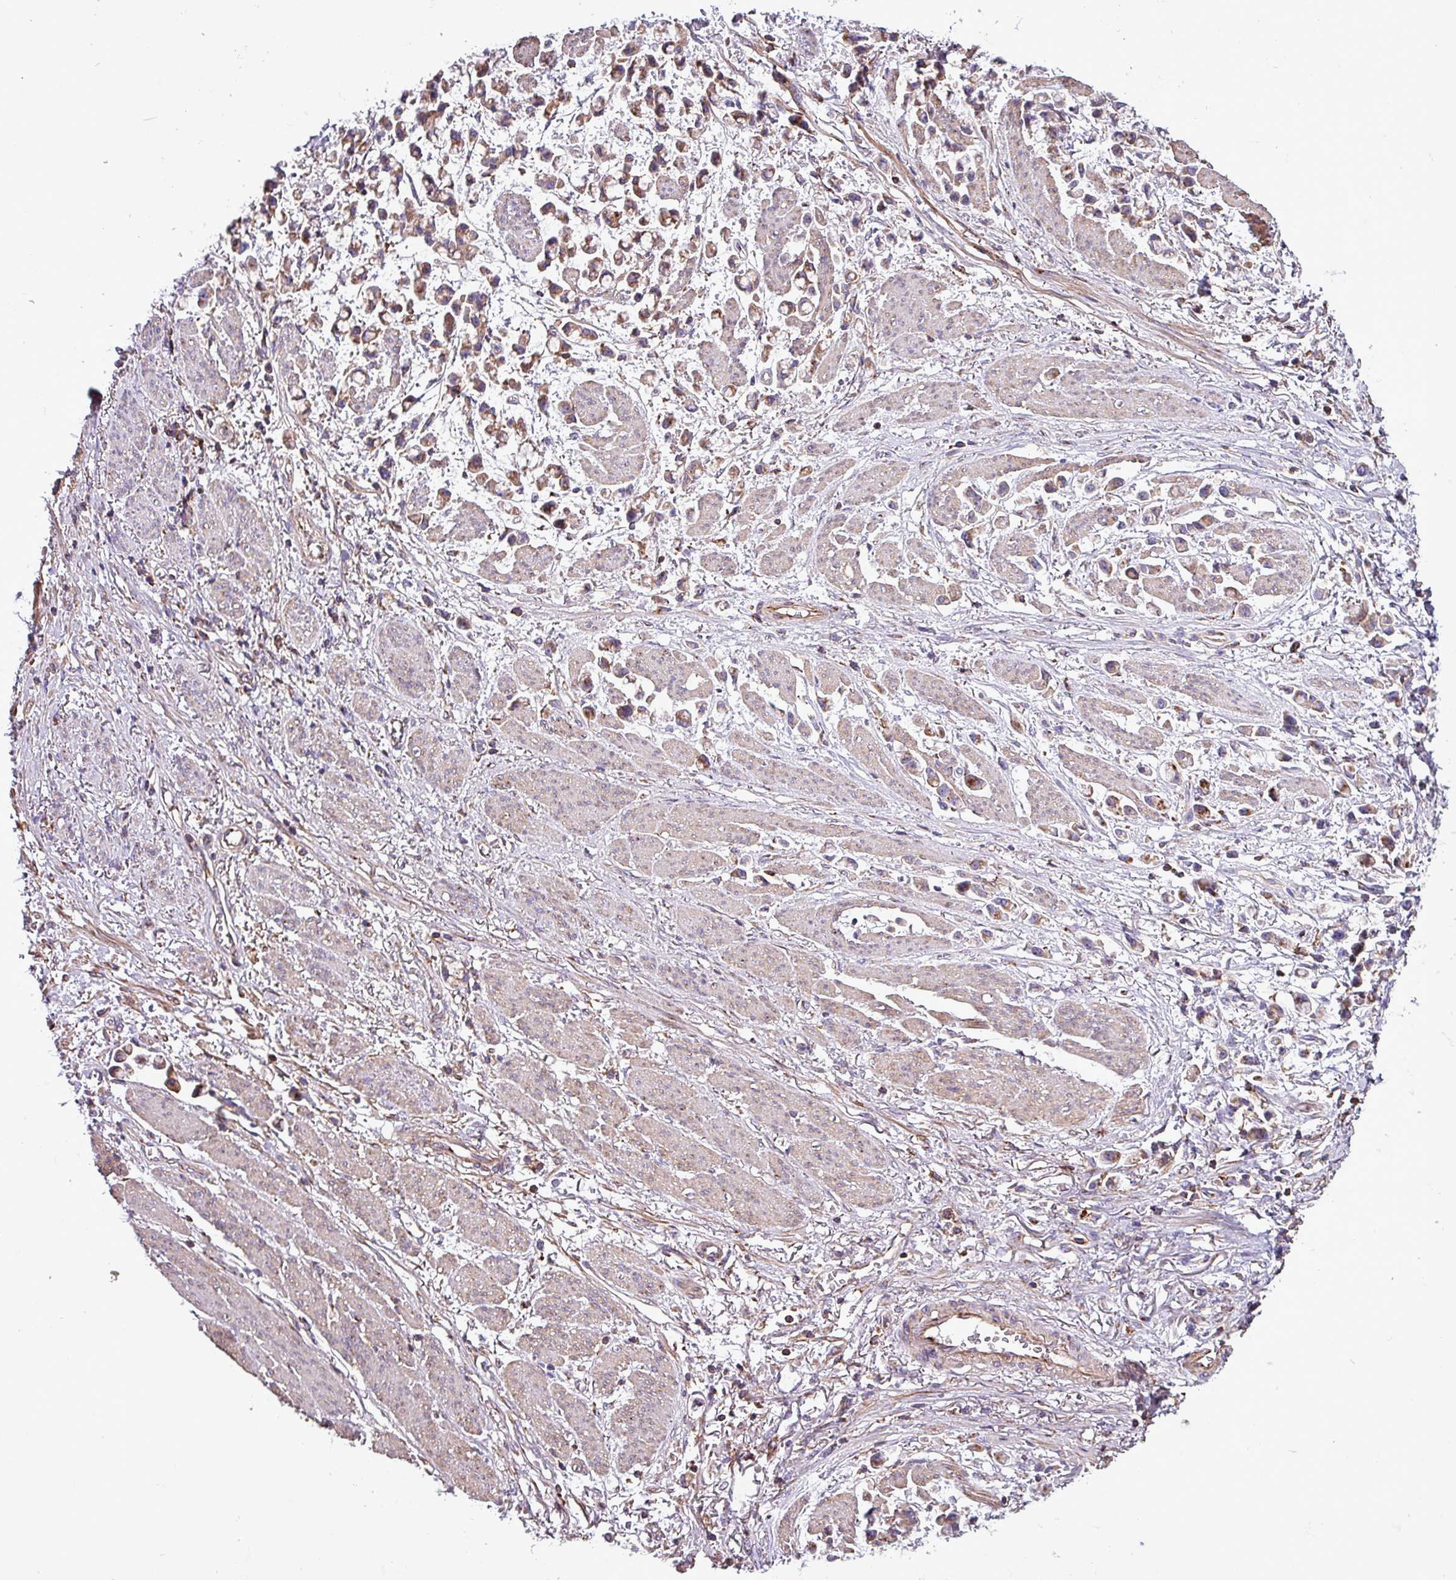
{"staining": {"intensity": "moderate", "quantity": ">75%", "location": "cytoplasmic/membranous"}, "tissue": "stomach cancer", "cell_type": "Tumor cells", "image_type": "cancer", "snomed": [{"axis": "morphology", "description": "Adenocarcinoma, NOS"}, {"axis": "topography", "description": "Stomach"}], "caption": "Brown immunohistochemical staining in stomach cancer (adenocarcinoma) reveals moderate cytoplasmic/membranous expression in about >75% of tumor cells.", "gene": "VAMP4", "patient": {"sex": "female", "age": 81}}